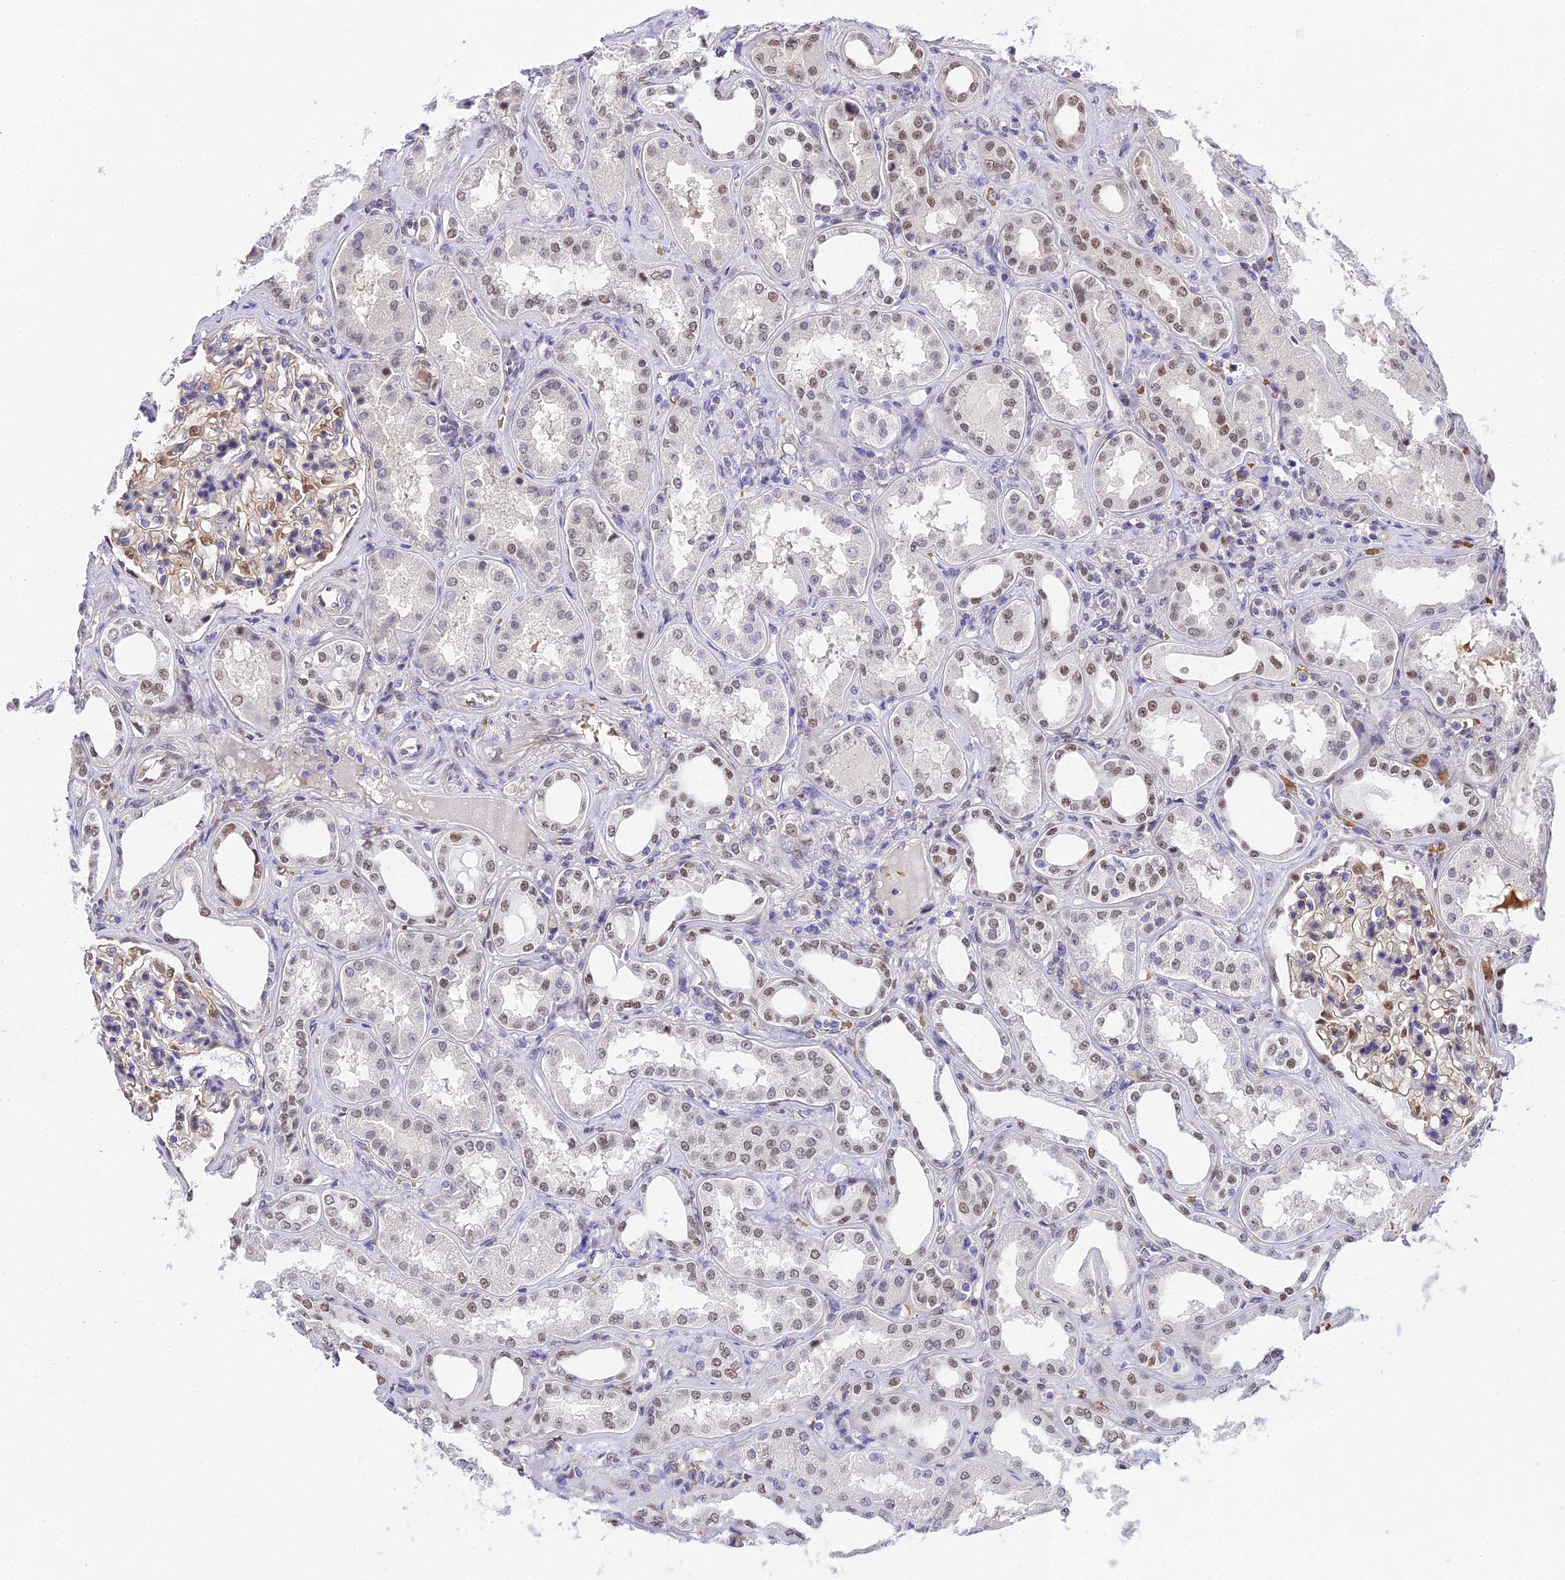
{"staining": {"intensity": "moderate", "quantity": "<25%", "location": "nuclear"}, "tissue": "kidney", "cell_type": "Cells in glomeruli", "image_type": "normal", "snomed": [{"axis": "morphology", "description": "Normal tissue, NOS"}, {"axis": "topography", "description": "Kidney"}], "caption": "Immunohistochemical staining of normal kidney demonstrates moderate nuclear protein positivity in about <25% of cells in glomeruli.", "gene": "BCL9", "patient": {"sex": "female", "age": 56}}